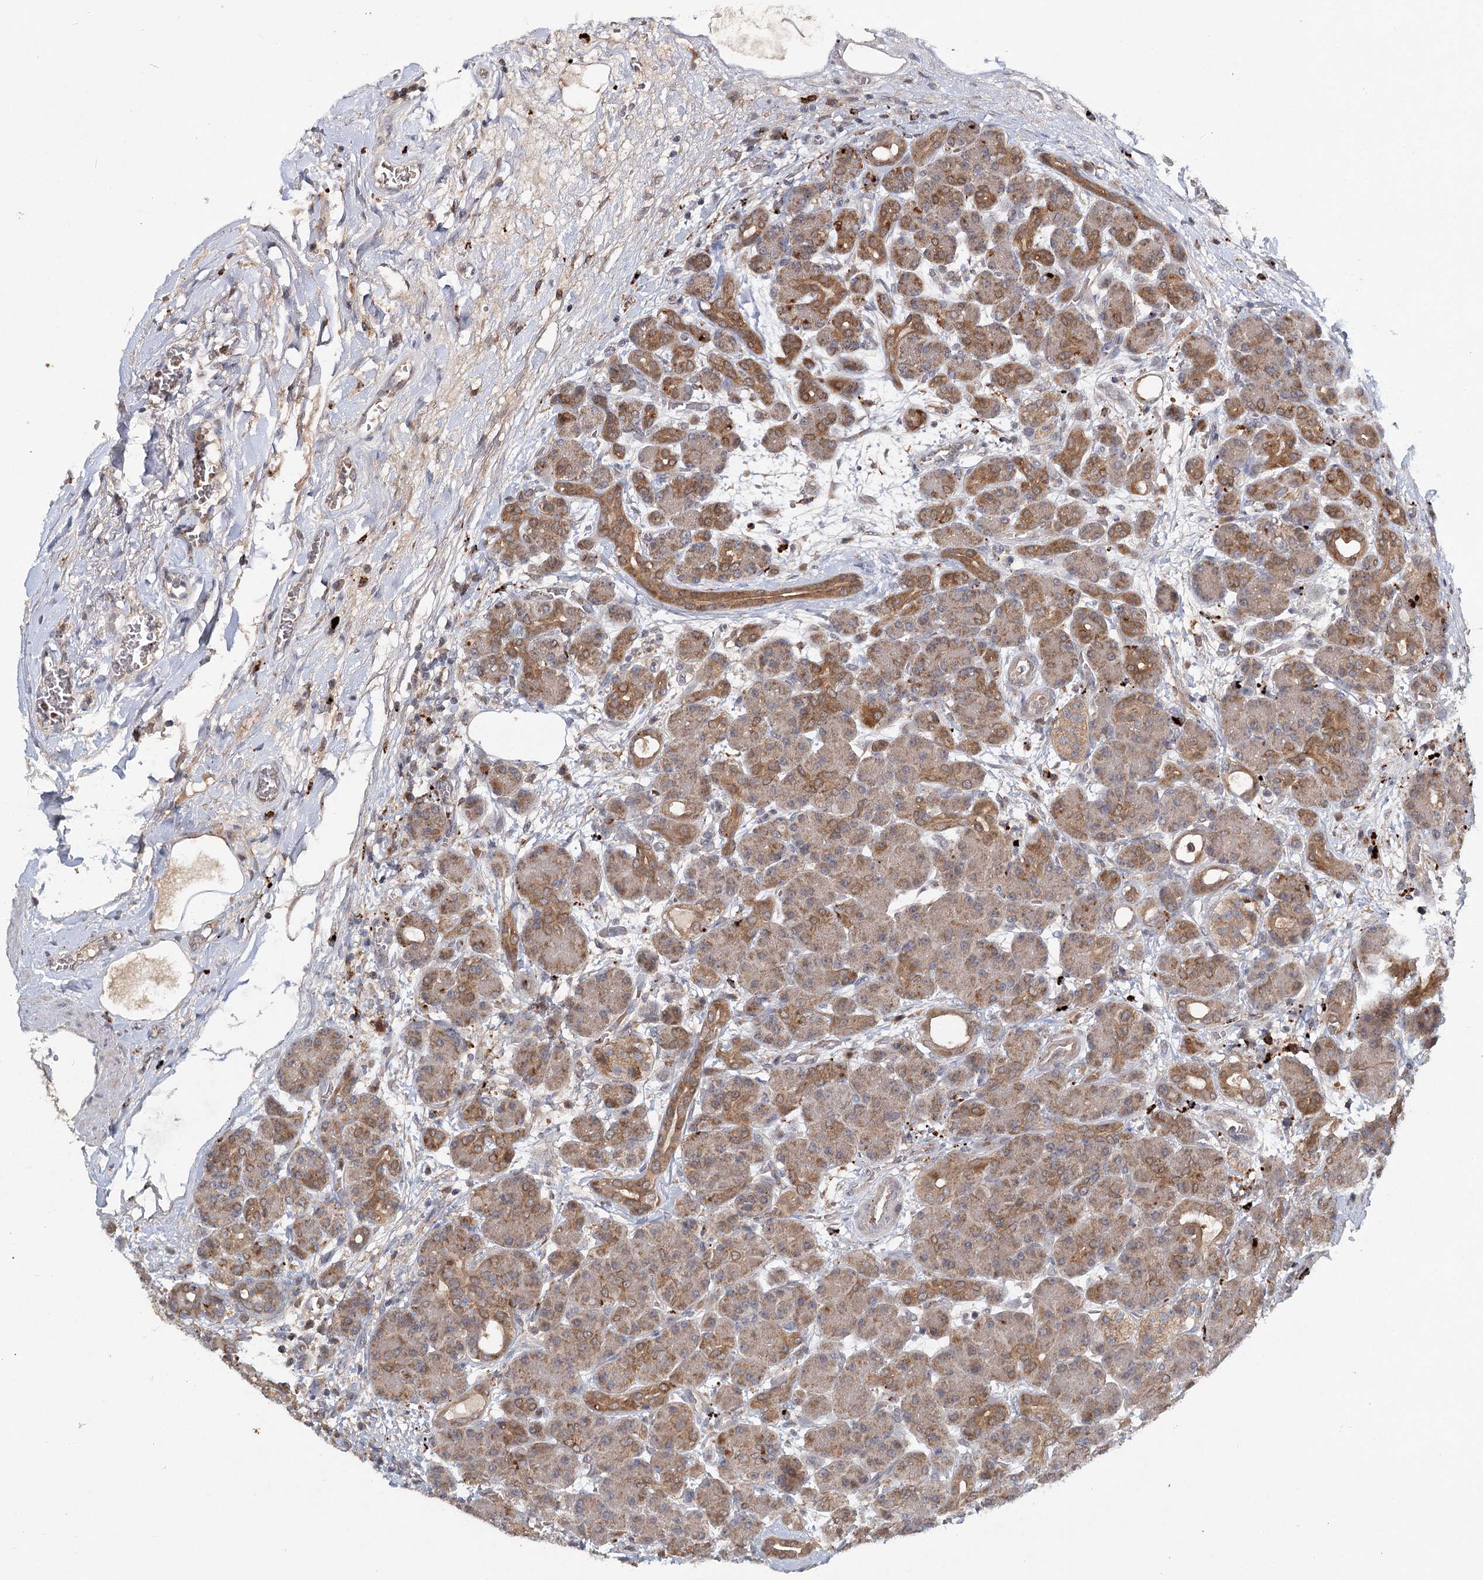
{"staining": {"intensity": "moderate", "quantity": ">75%", "location": "cytoplasmic/membranous"}, "tissue": "pancreas", "cell_type": "Exocrine glandular cells", "image_type": "normal", "snomed": [{"axis": "morphology", "description": "Normal tissue, NOS"}, {"axis": "topography", "description": "Pancreas"}], "caption": "Protein staining of unremarkable pancreas reveals moderate cytoplasmic/membranous expression in about >75% of exocrine glandular cells.", "gene": "PYROXD2", "patient": {"sex": "male", "age": 63}}